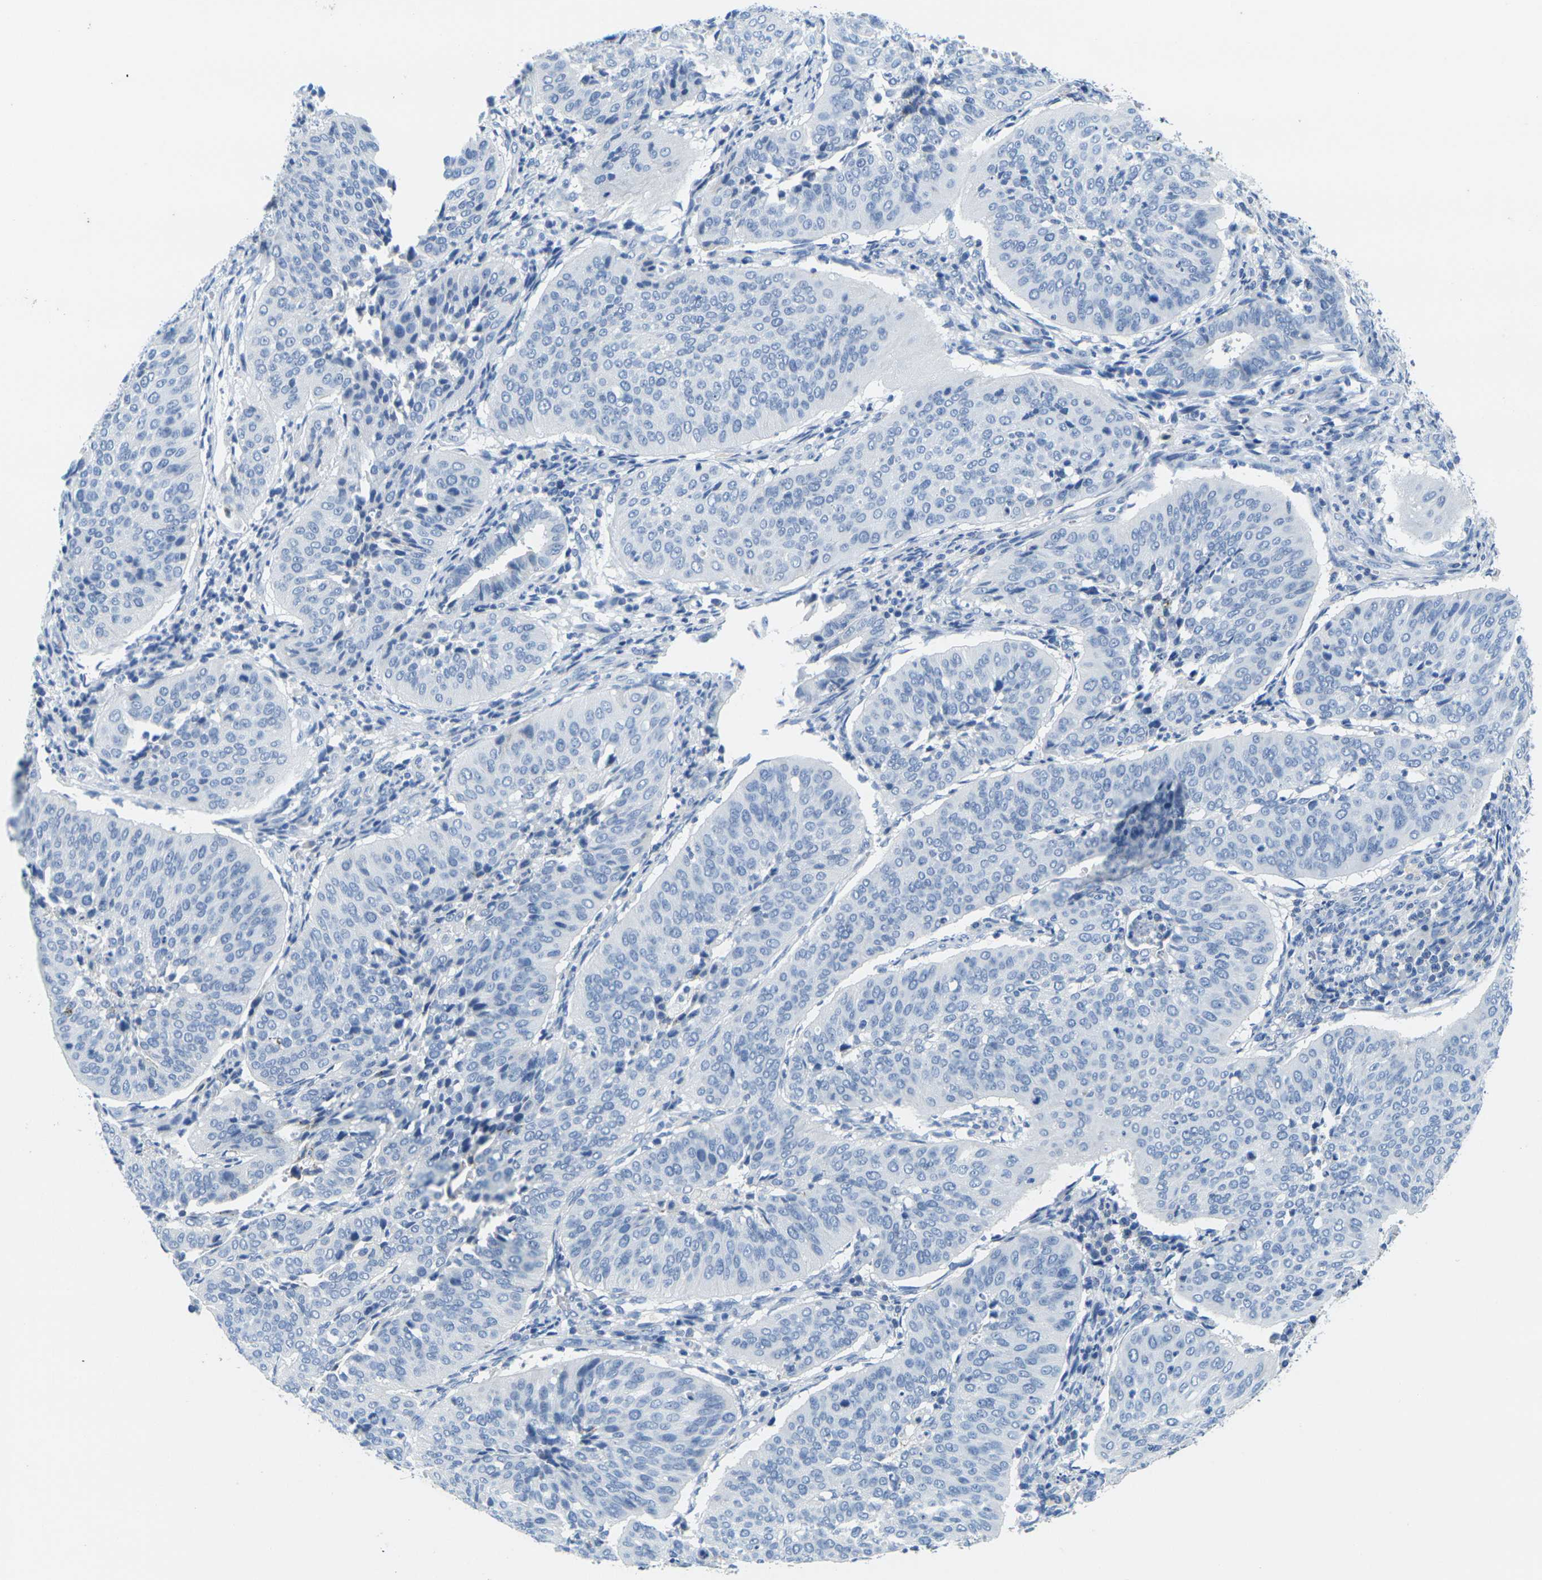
{"staining": {"intensity": "negative", "quantity": "none", "location": "none"}, "tissue": "cervical cancer", "cell_type": "Tumor cells", "image_type": "cancer", "snomed": [{"axis": "morphology", "description": "Normal tissue, NOS"}, {"axis": "morphology", "description": "Squamous cell carcinoma, NOS"}, {"axis": "topography", "description": "Cervix"}], "caption": "Immunohistochemistry image of neoplastic tissue: human cervical cancer stained with DAB (3,3'-diaminobenzidine) exhibits no significant protein staining in tumor cells.", "gene": "FAM3D", "patient": {"sex": "female", "age": 39}}